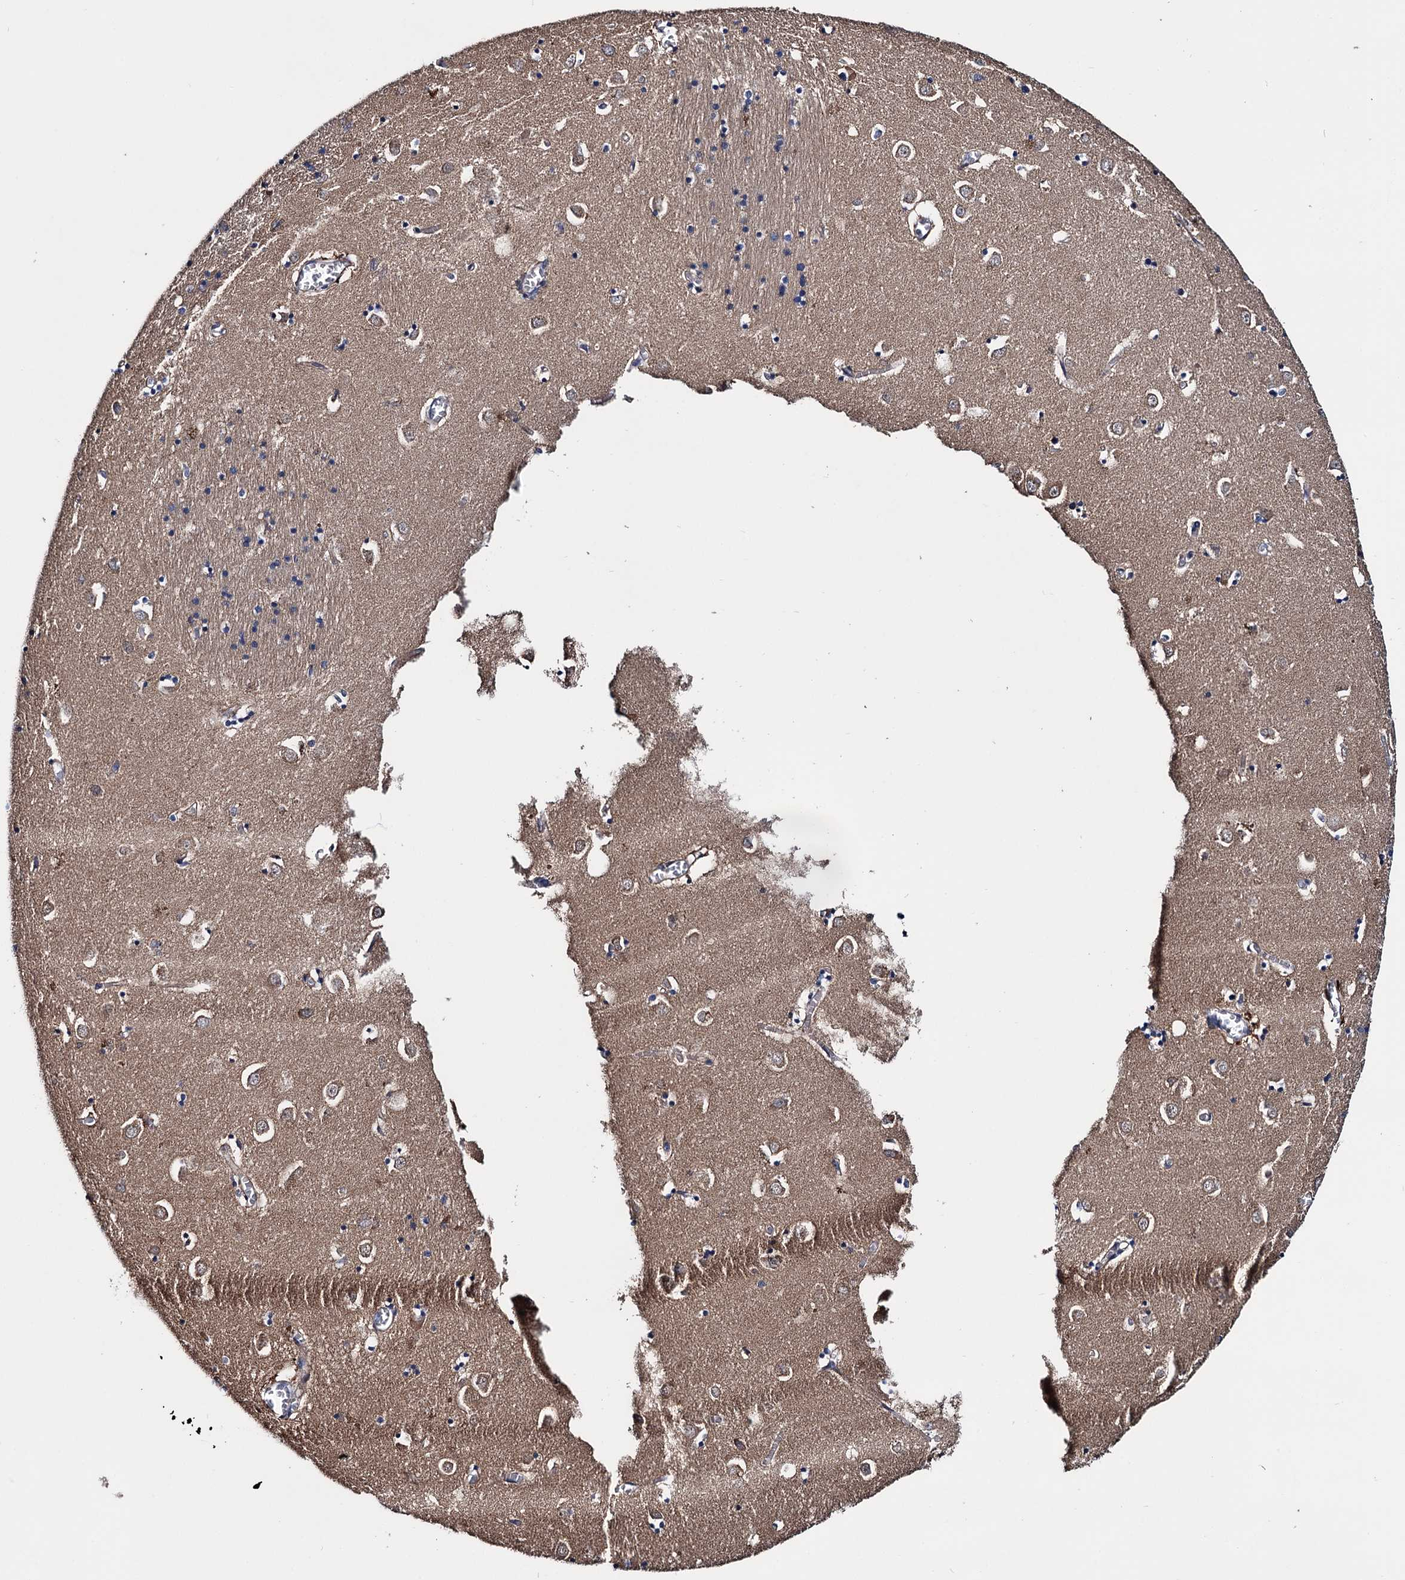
{"staining": {"intensity": "weak", "quantity": "25%-75%", "location": "cytoplasmic/membranous"}, "tissue": "caudate", "cell_type": "Glial cells", "image_type": "normal", "snomed": [{"axis": "morphology", "description": "Normal tissue, NOS"}, {"axis": "topography", "description": "Lateral ventricle wall"}], "caption": "Caudate was stained to show a protein in brown. There is low levels of weak cytoplasmic/membranous staining in about 25%-75% of glial cells. The staining was performed using DAB, with brown indicating positive protein expression. Nuclei are stained blue with hematoxylin.", "gene": "EYA4", "patient": {"sex": "male", "age": 70}}